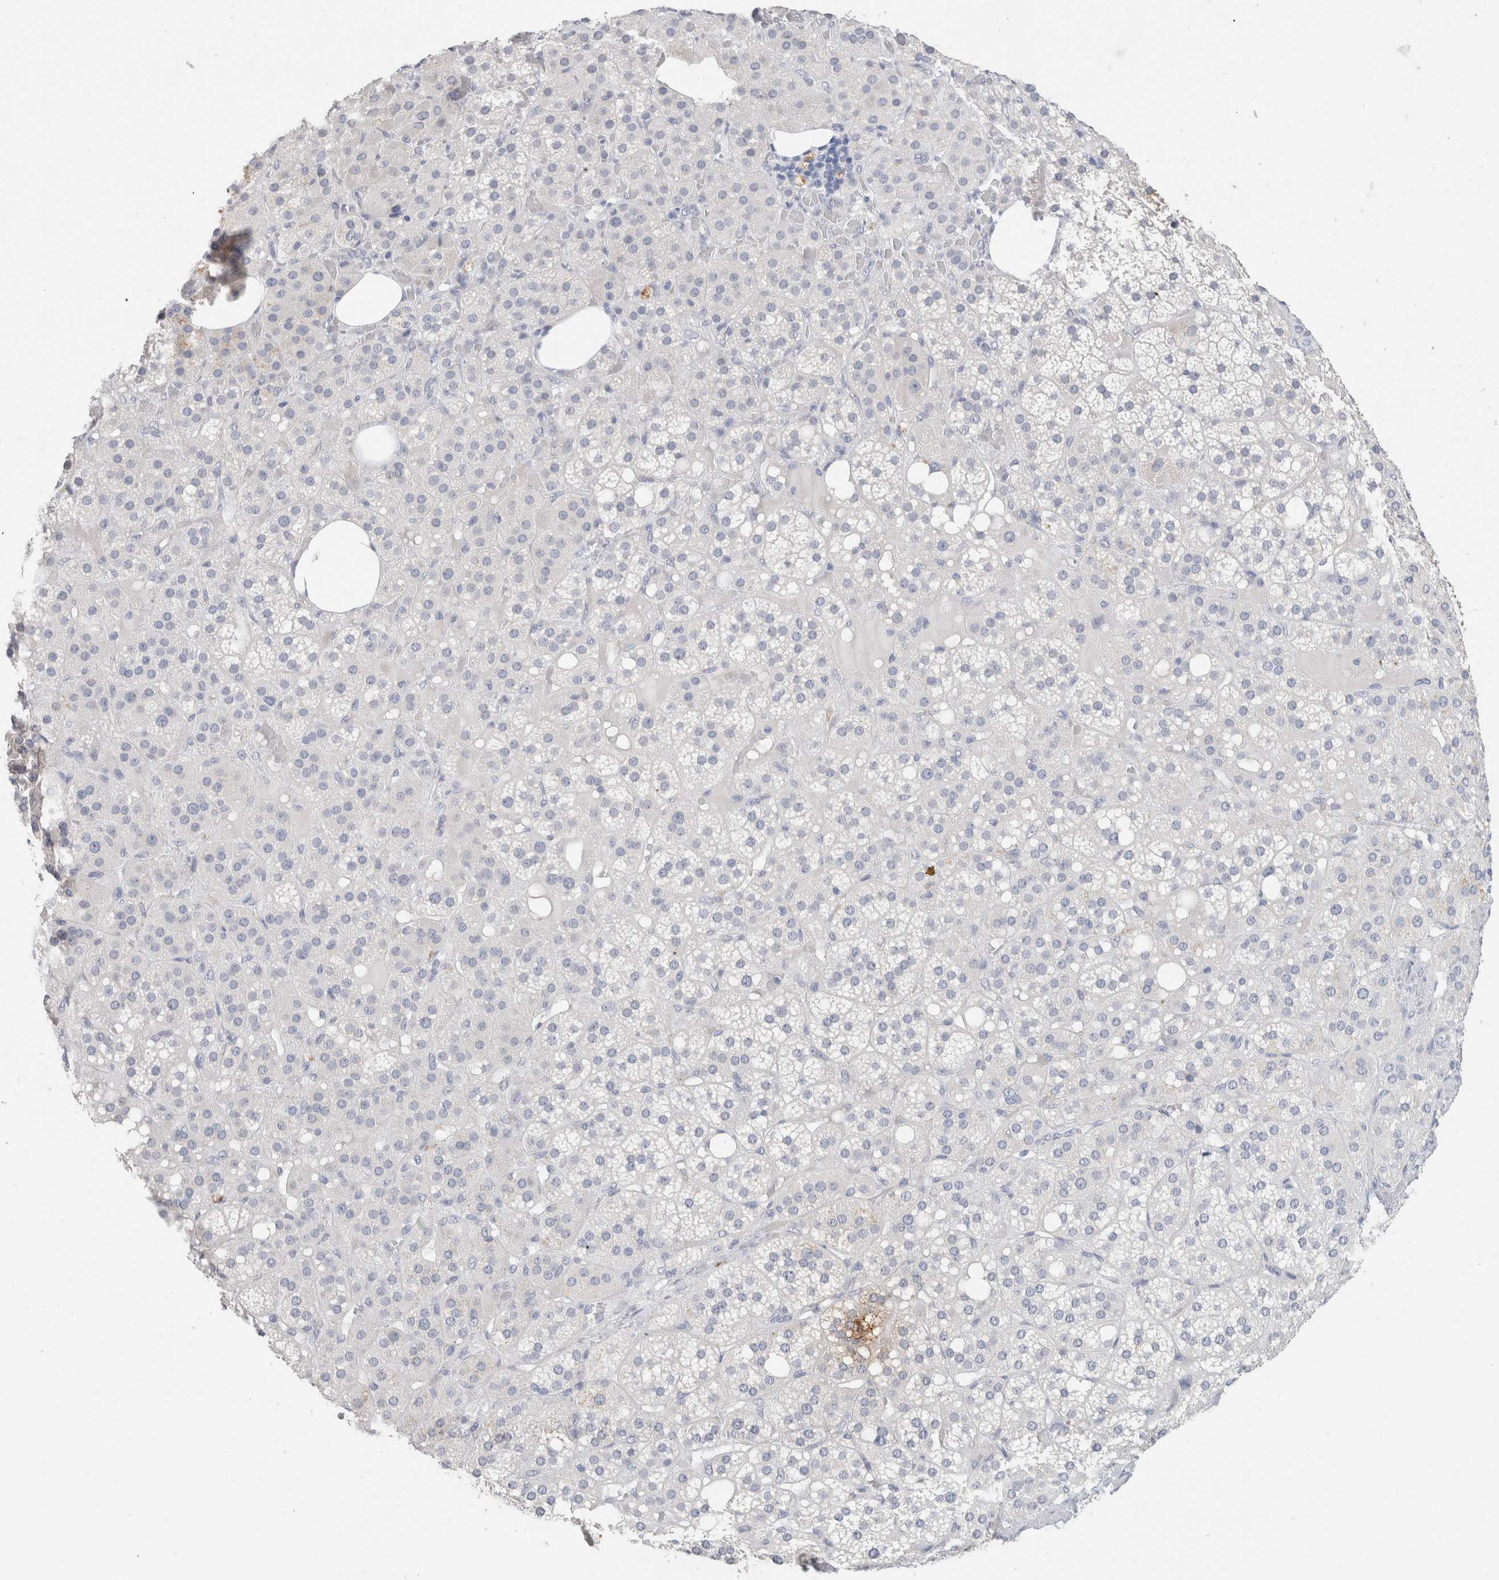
{"staining": {"intensity": "moderate", "quantity": "<25%", "location": "cytoplasmic/membranous"}, "tissue": "adrenal gland", "cell_type": "Glandular cells", "image_type": "normal", "snomed": [{"axis": "morphology", "description": "Normal tissue, NOS"}, {"axis": "topography", "description": "Adrenal gland"}], "caption": "Immunohistochemical staining of normal human adrenal gland demonstrates moderate cytoplasmic/membranous protein staining in about <25% of glandular cells.", "gene": "BCAN", "patient": {"sex": "female", "age": 59}}